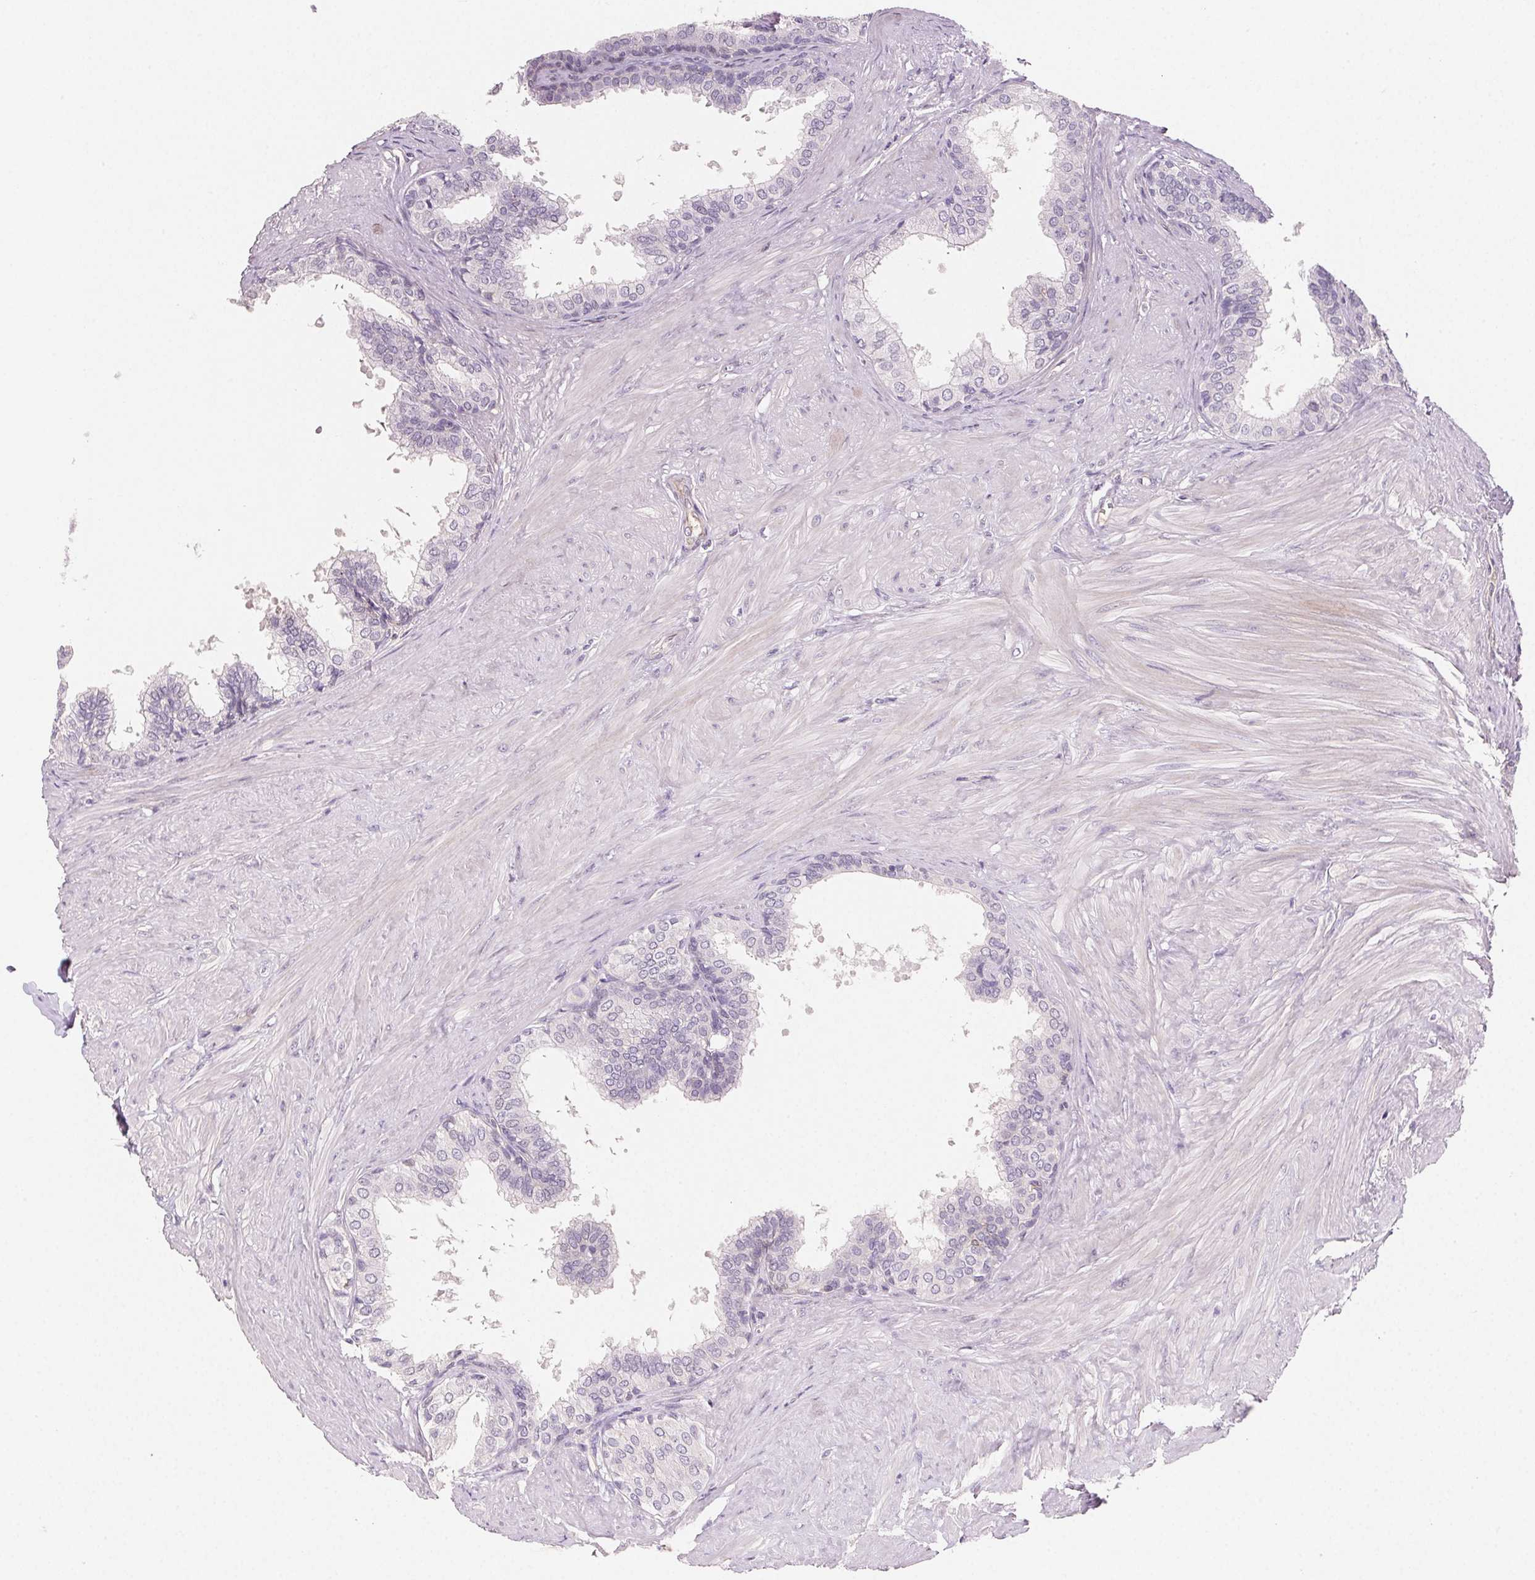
{"staining": {"intensity": "negative", "quantity": "none", "location": "none"}, "tissue": "prostate", "cell_type": "Glandular cells", "image_type": "normal", "snomed": [{"axis": "morphology", "description": "Normal tissue, NOS"}, {"axis": "topography", "description": "Prostate"}, {"axis": "topography", "description": "Peripheral nerve tissue"}], "caption": "Immunohistochemical staining of unremarkable prostate exhibits no significant expression in glandular cells. (DAB (3,3'-diaminobenzidine) IHC with hematoxylin counter stain).", "gene": "GBP1", "patient": {"sex": "male", "age": 55}}